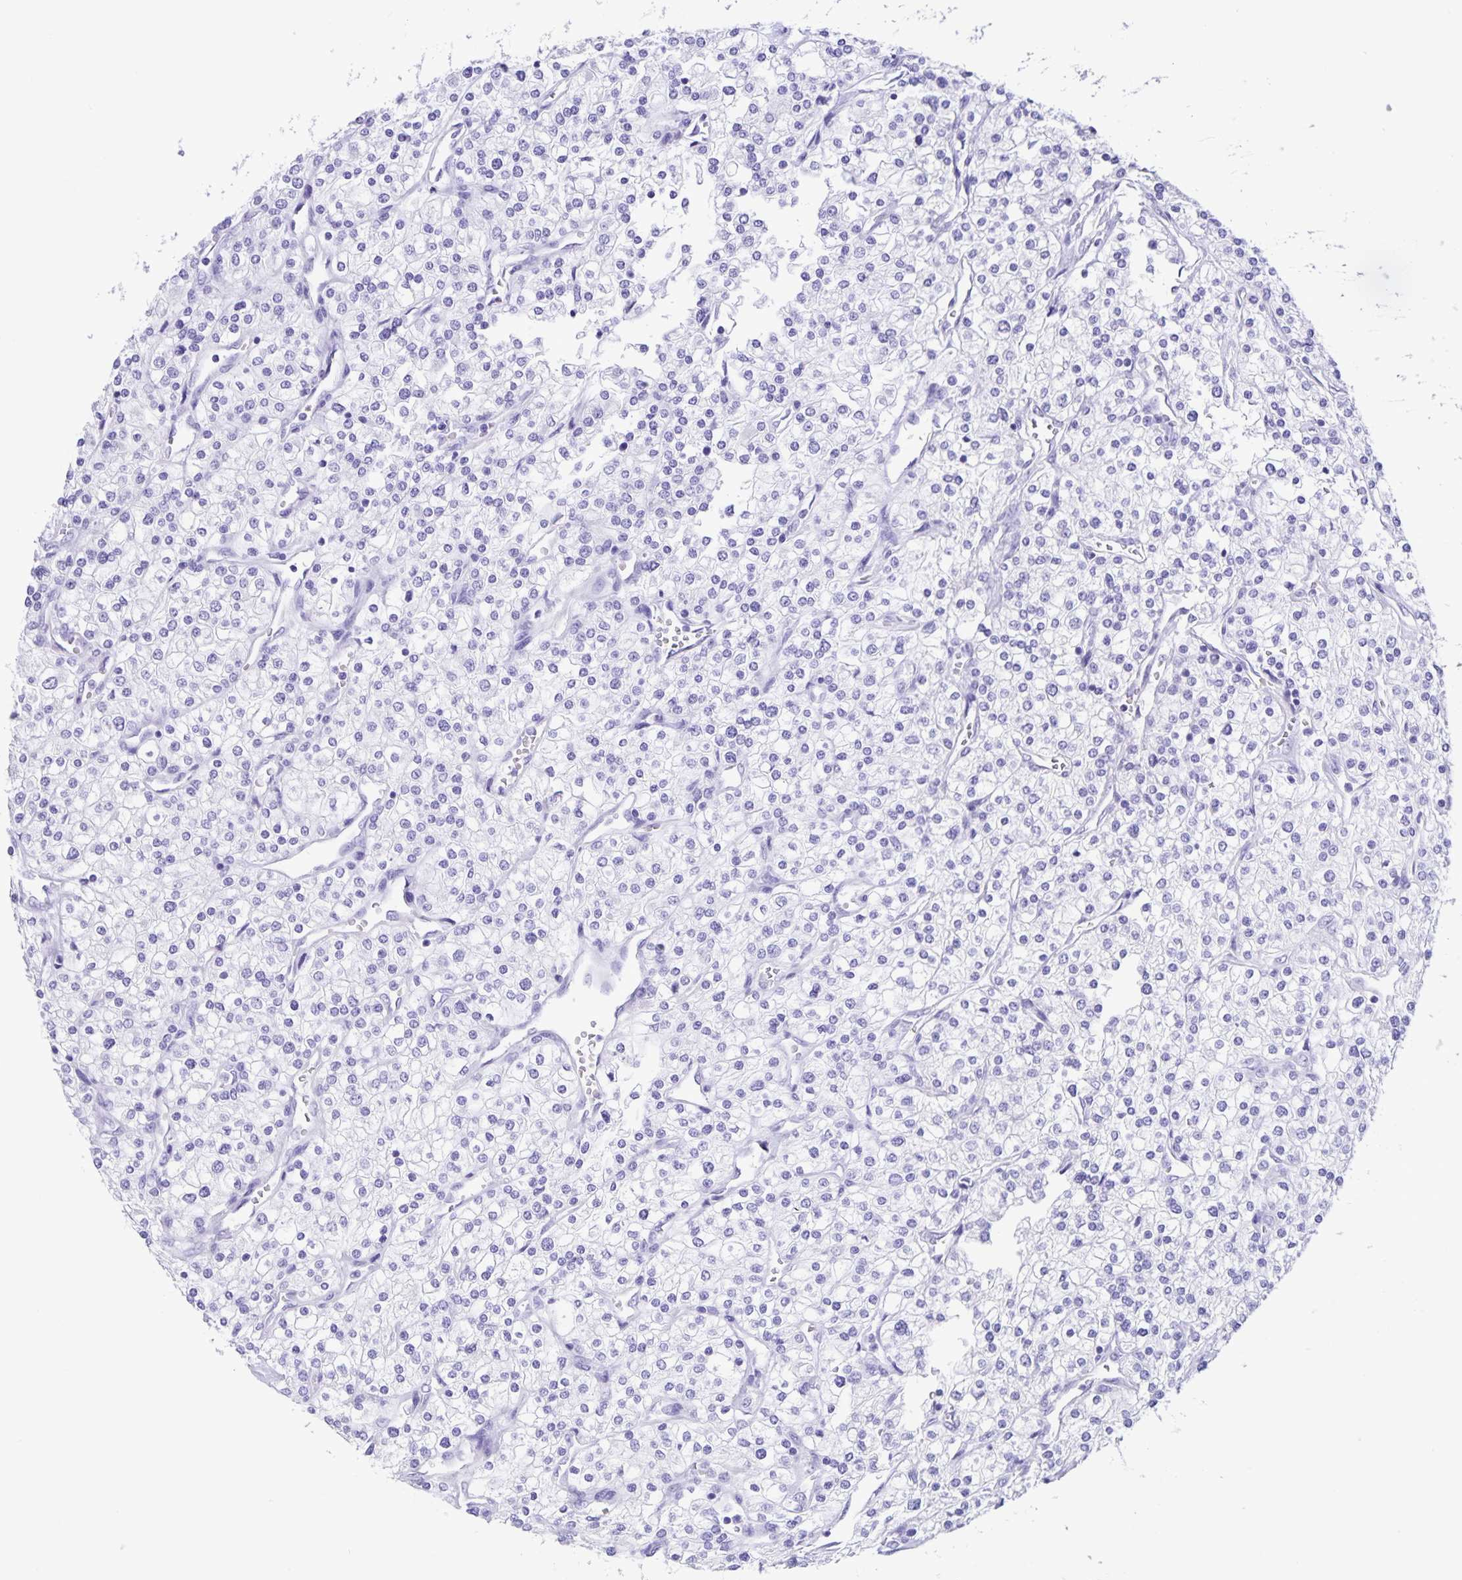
{"staining": {"intensity": "negative", "quantity": "none", "location": "none"}, "tissue": "renal cancer", "cell_type": "Tumor cells", "image_type": "cancer", "snomed": [{"axis": "morphology", "description": "Adenocarcinoma, NOS"}, {"axis": "topography", "description": "Kidney"}], "caption": "This is an immunohistochemistry photomicrograph of renal adenocarcinoma. There is no expression in tumor cells.", "gene": "CAPSL", "patient": {"sex": "male", "age": 80}}